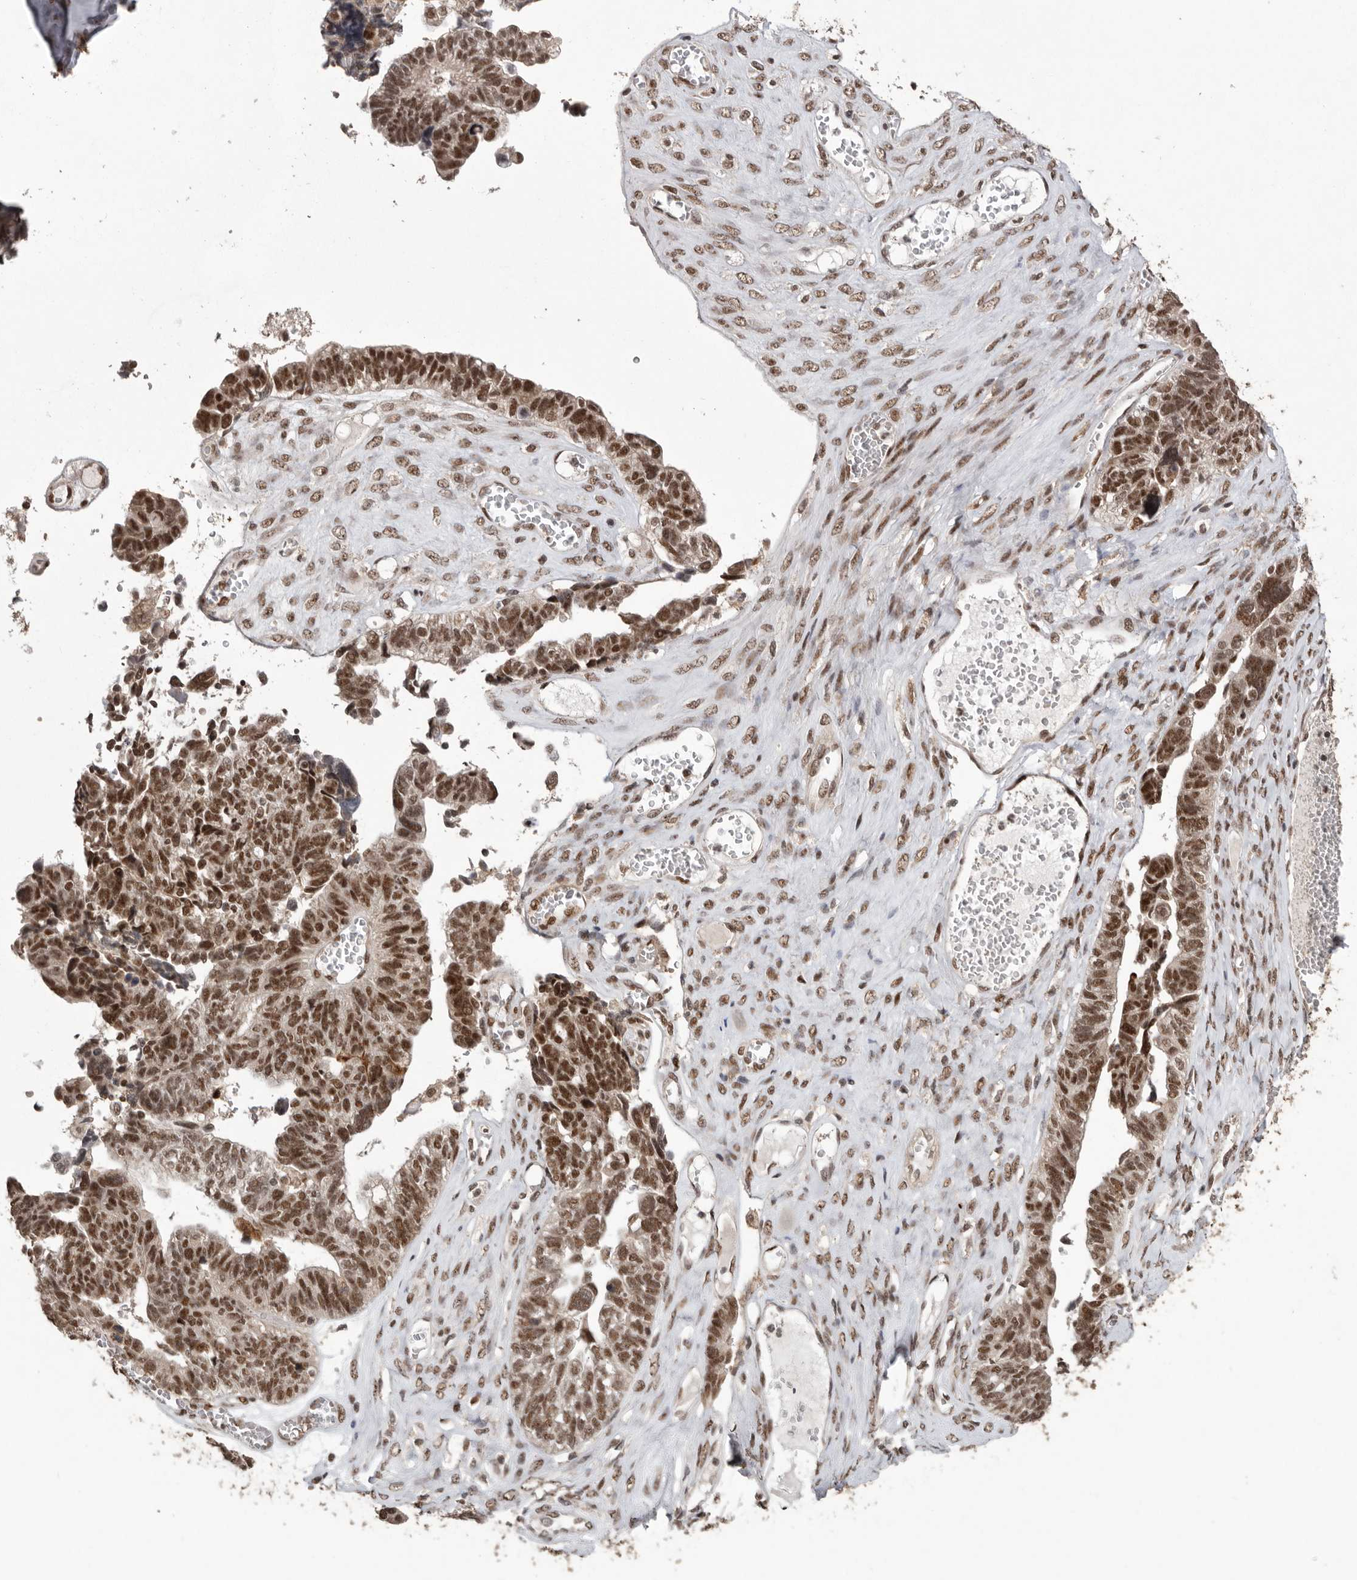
{"staining": {"intensity": "strong", "quantity": ">75%", "location": "nuclear"}, "tissue": "ovarian cancer", "cell_type": "Tumor cells", "image_type": "cancer", "snomed": [{"axis": "morphology", "description": "Cystadenocarcinoma, serous, NOS"}, {"axis": "topography", "description": "Ovary"}], "caption": "A micrograph of ovarian cancer stained for a protein reveals strong nuclear brown staining in tumor cells.", "gene": "PPP1R10", "patient": {"sex": "female", "age": 79}}